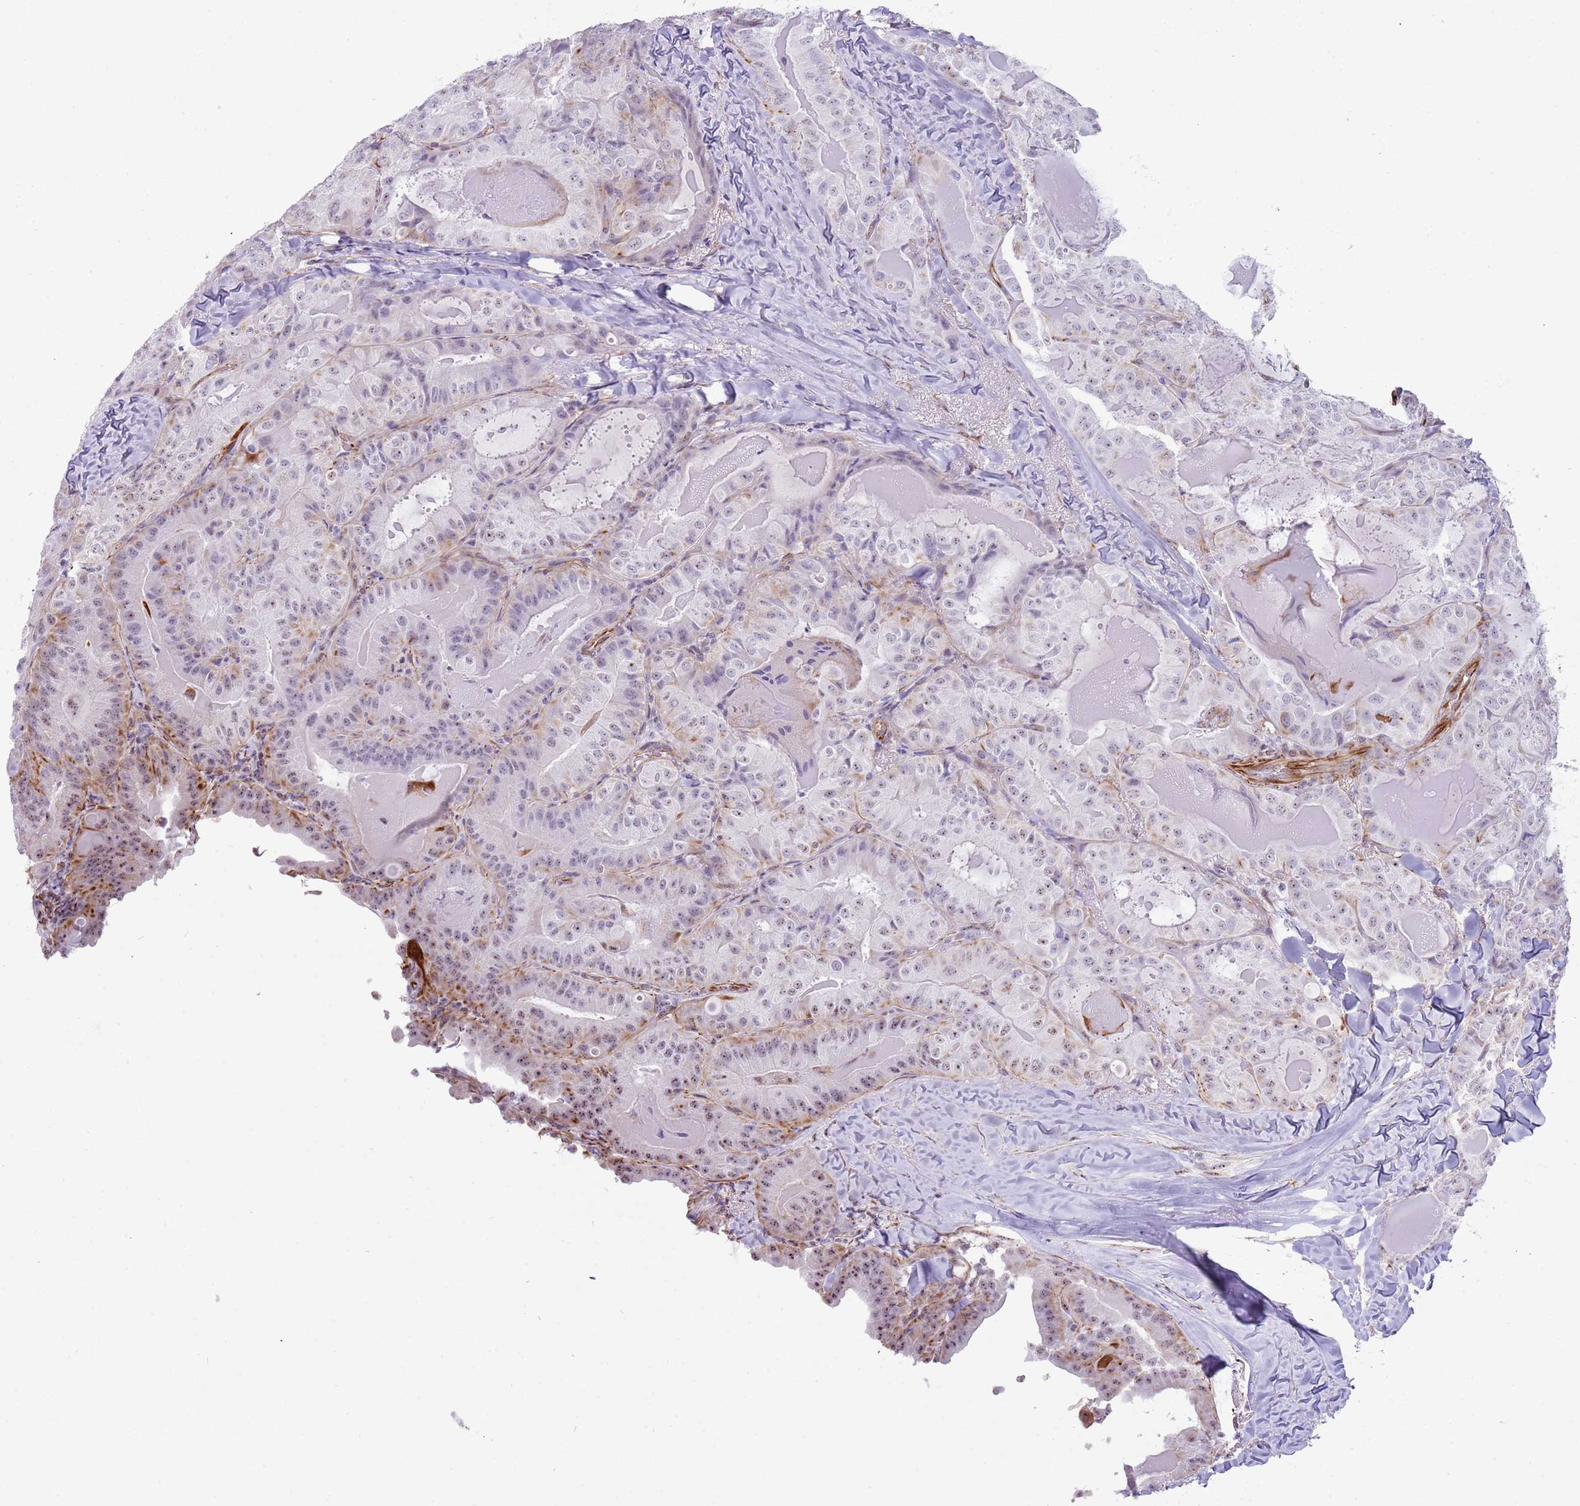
{"staining": {"intensity": "weak", "quantity": "<25%", "location": "nuclear"}, "tissue": "thyroid cancer", "cell_type": "Tumor cells", "image_type": "cancer", "snomed": [{"axis": "morphology", "description": "Papillary adenocarcinoma, NOS"}, {"axis": "topography", "description": "Thyroid gland"}], "caption": "IHC of human thyroid cancer (papillary adenocarcinoma) displays no positivity in tumor cells.", "gene": "NBPF3", "patient": {"sex": "female", "age": 68}}